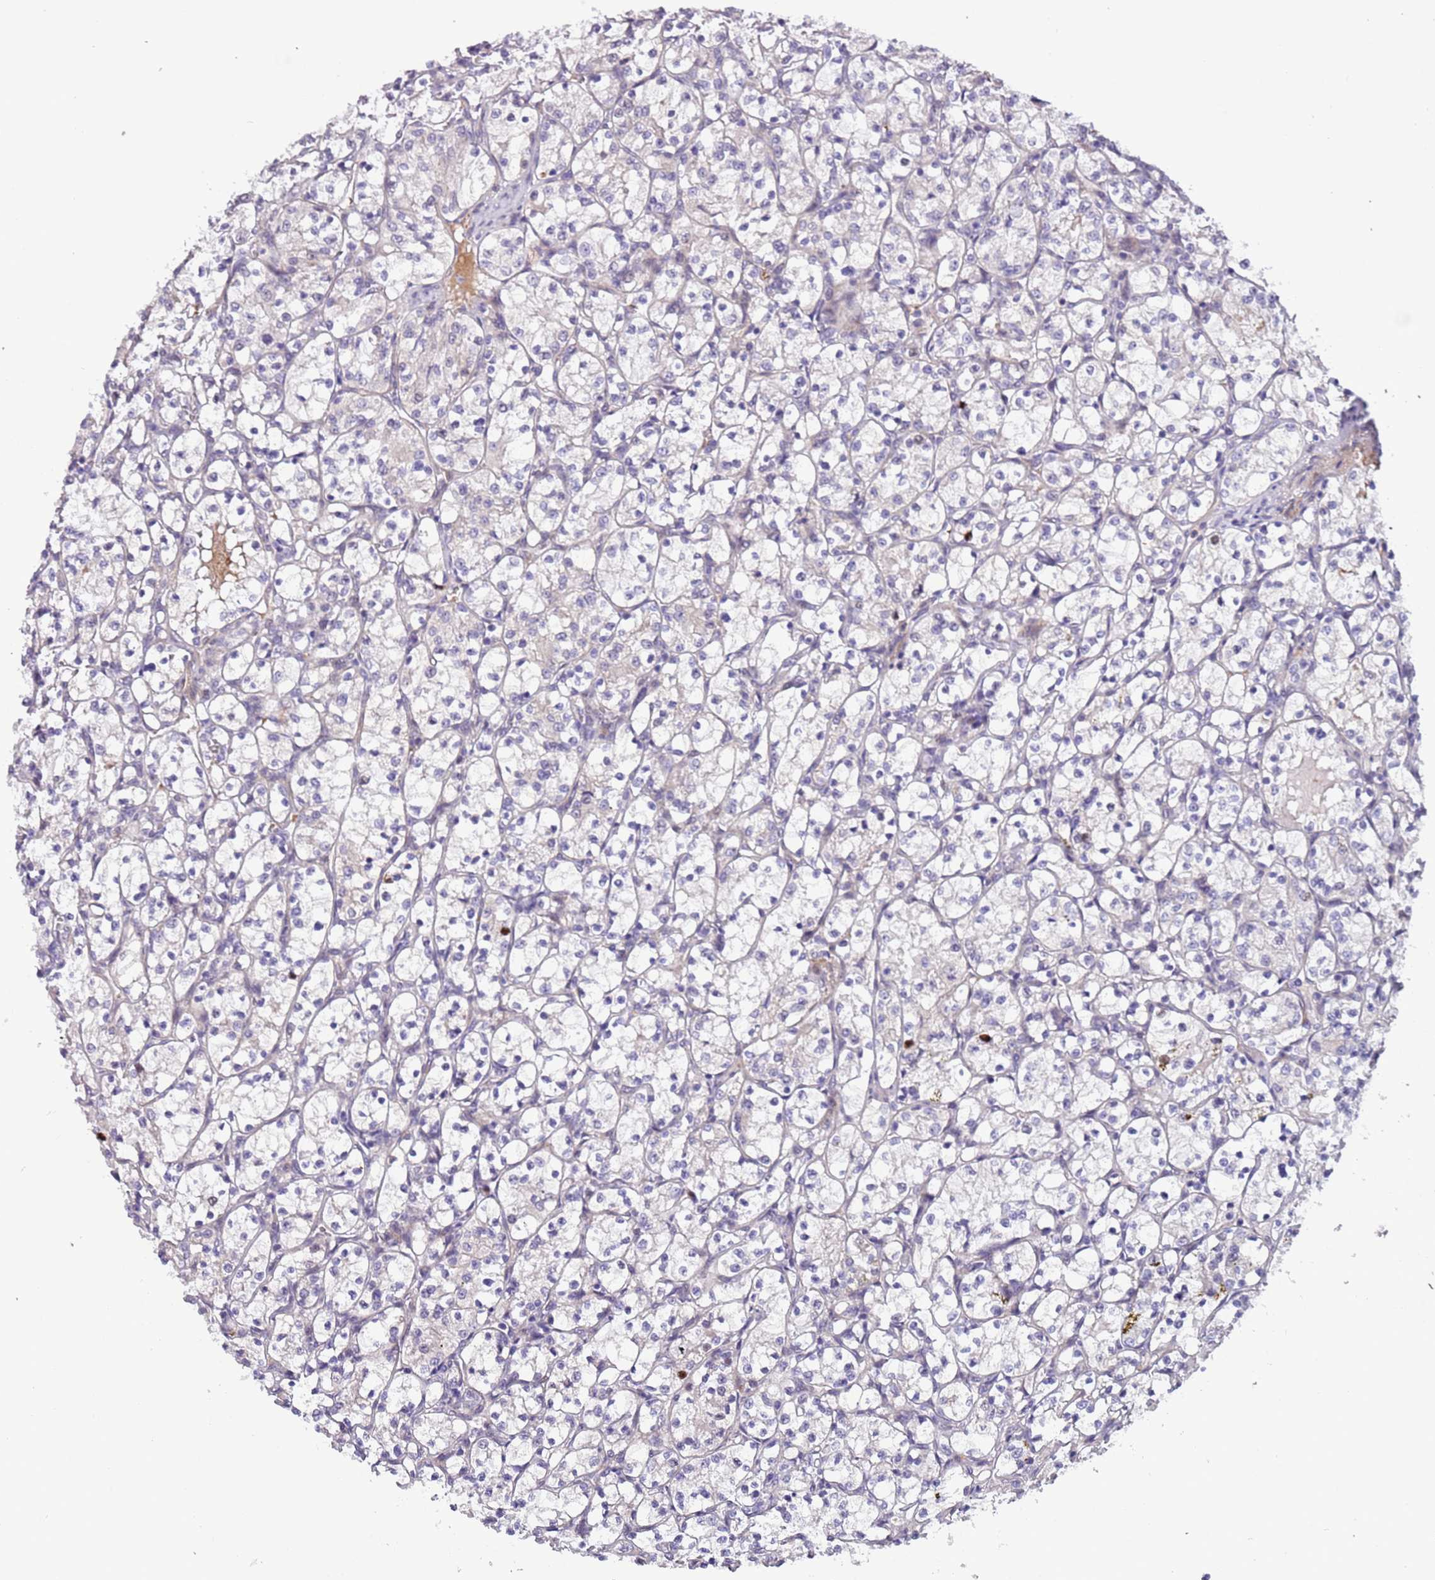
{"staining": {"intensity": "negative", "quantity": "none", "location": "none"}, "tissue": "renal cancer", "cell_type": "Tumor cells", "image_type": "cancer", "snomed": [{"axis": "morphology", "description": "Adenocarcinoma, NOS"}, {"axis": "topography", "description": "Kidney"}], "caption": "Micrograph shows no significant protein expression in tumor cells of renal adenocarcinoma. (Immunohistochemistry (ihc), brightfield microscopy, high magnification).", "gene": "PLEKHH1", "patient": {"sex": "female", "age": 69}}